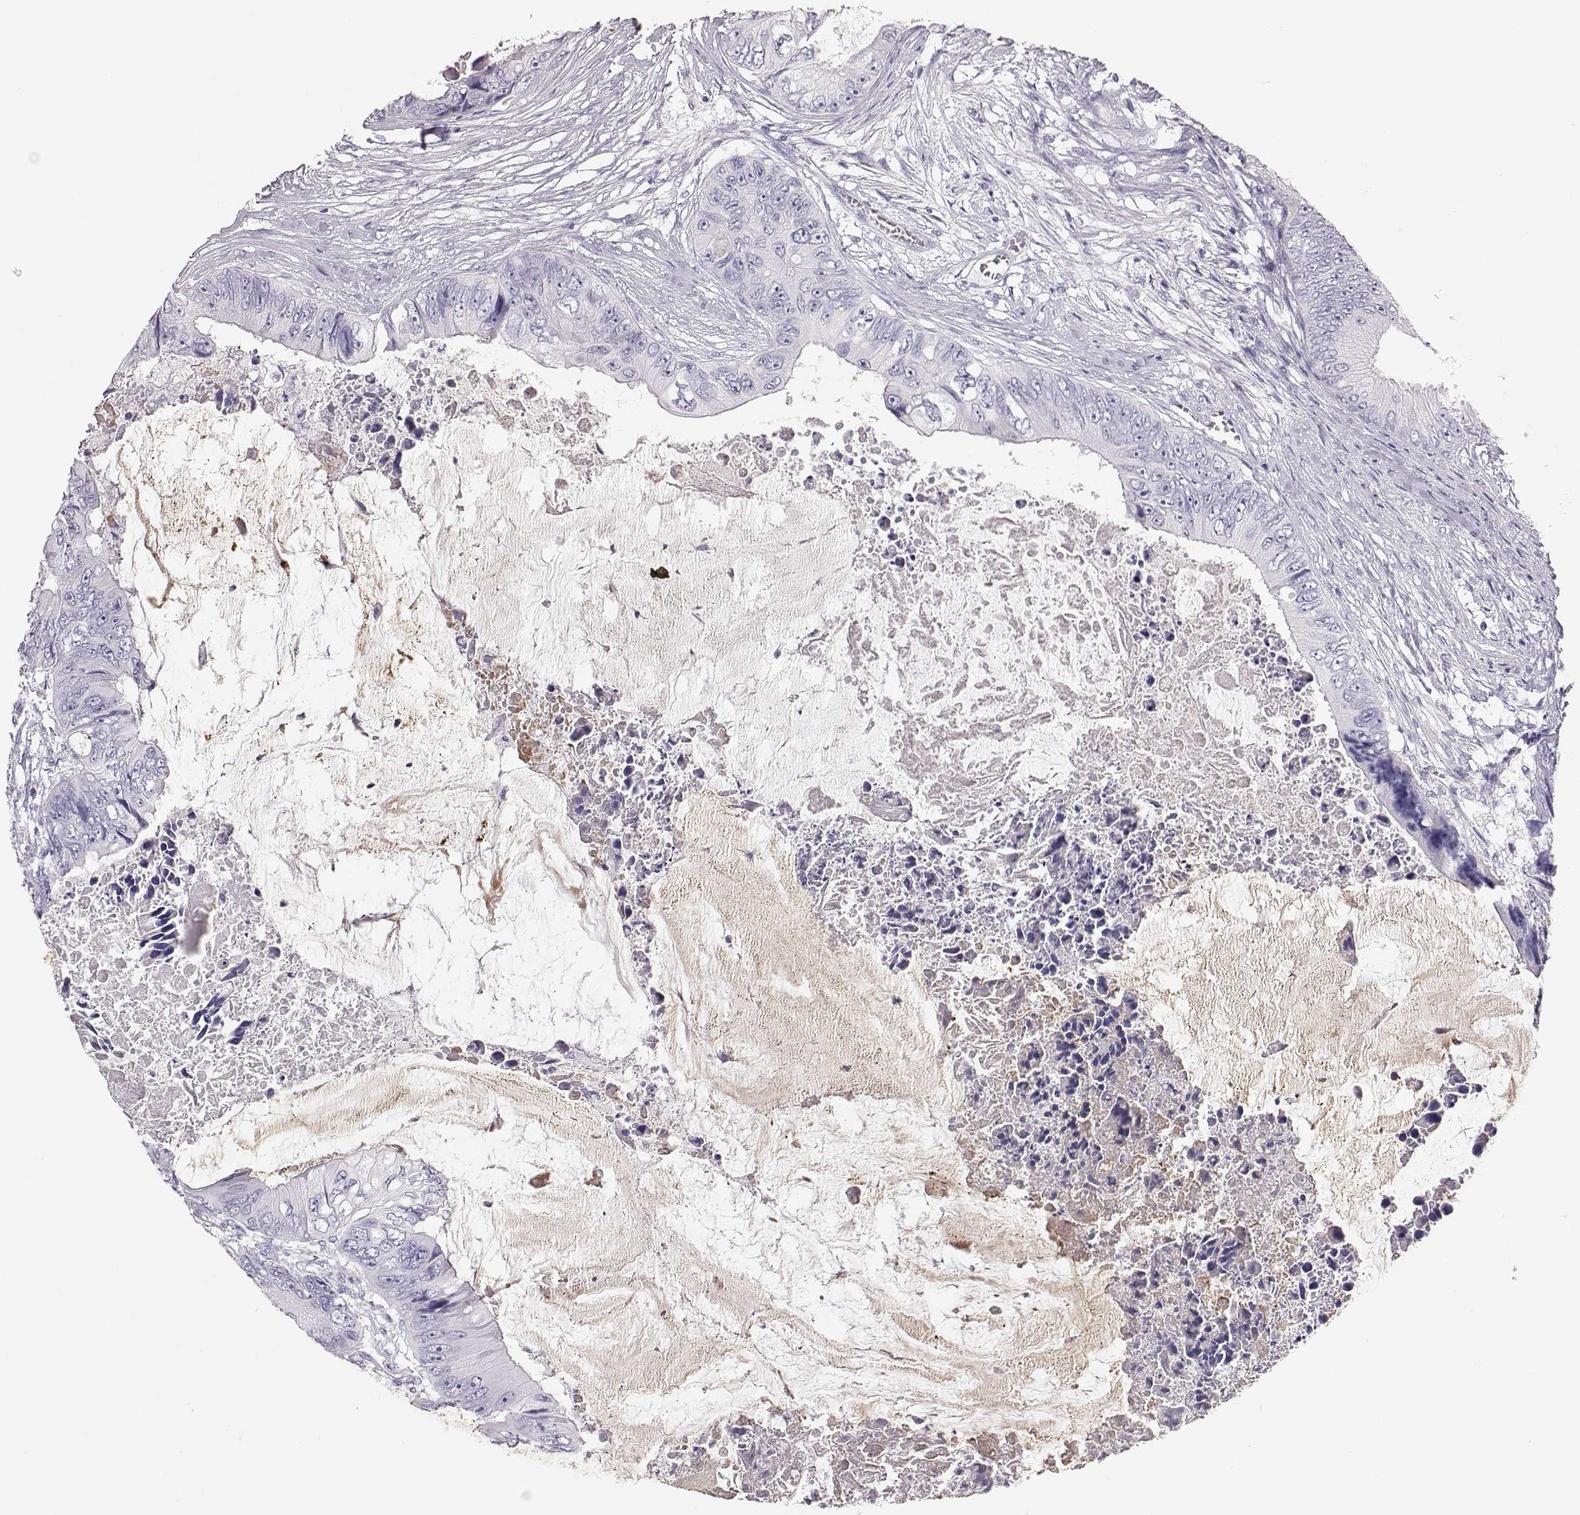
{"staining": {"intensity": "negative", "quantity": "none", "location": "none"}, "tissue": "colorectal cancer", "cell_type": "Tumor cells", "image_type": "cancer", "snomed": [{"axis": "morphology", "description": "Adenocarcinoma, NOS"}, {"axis": "topography", "description": "Rectum"}], "caption": "Tumor cells show no significant expression in colorectal adenocarcinoma.", "gene": "KRTAP16-1", "patient": {"sex": "male", "age": 63}}